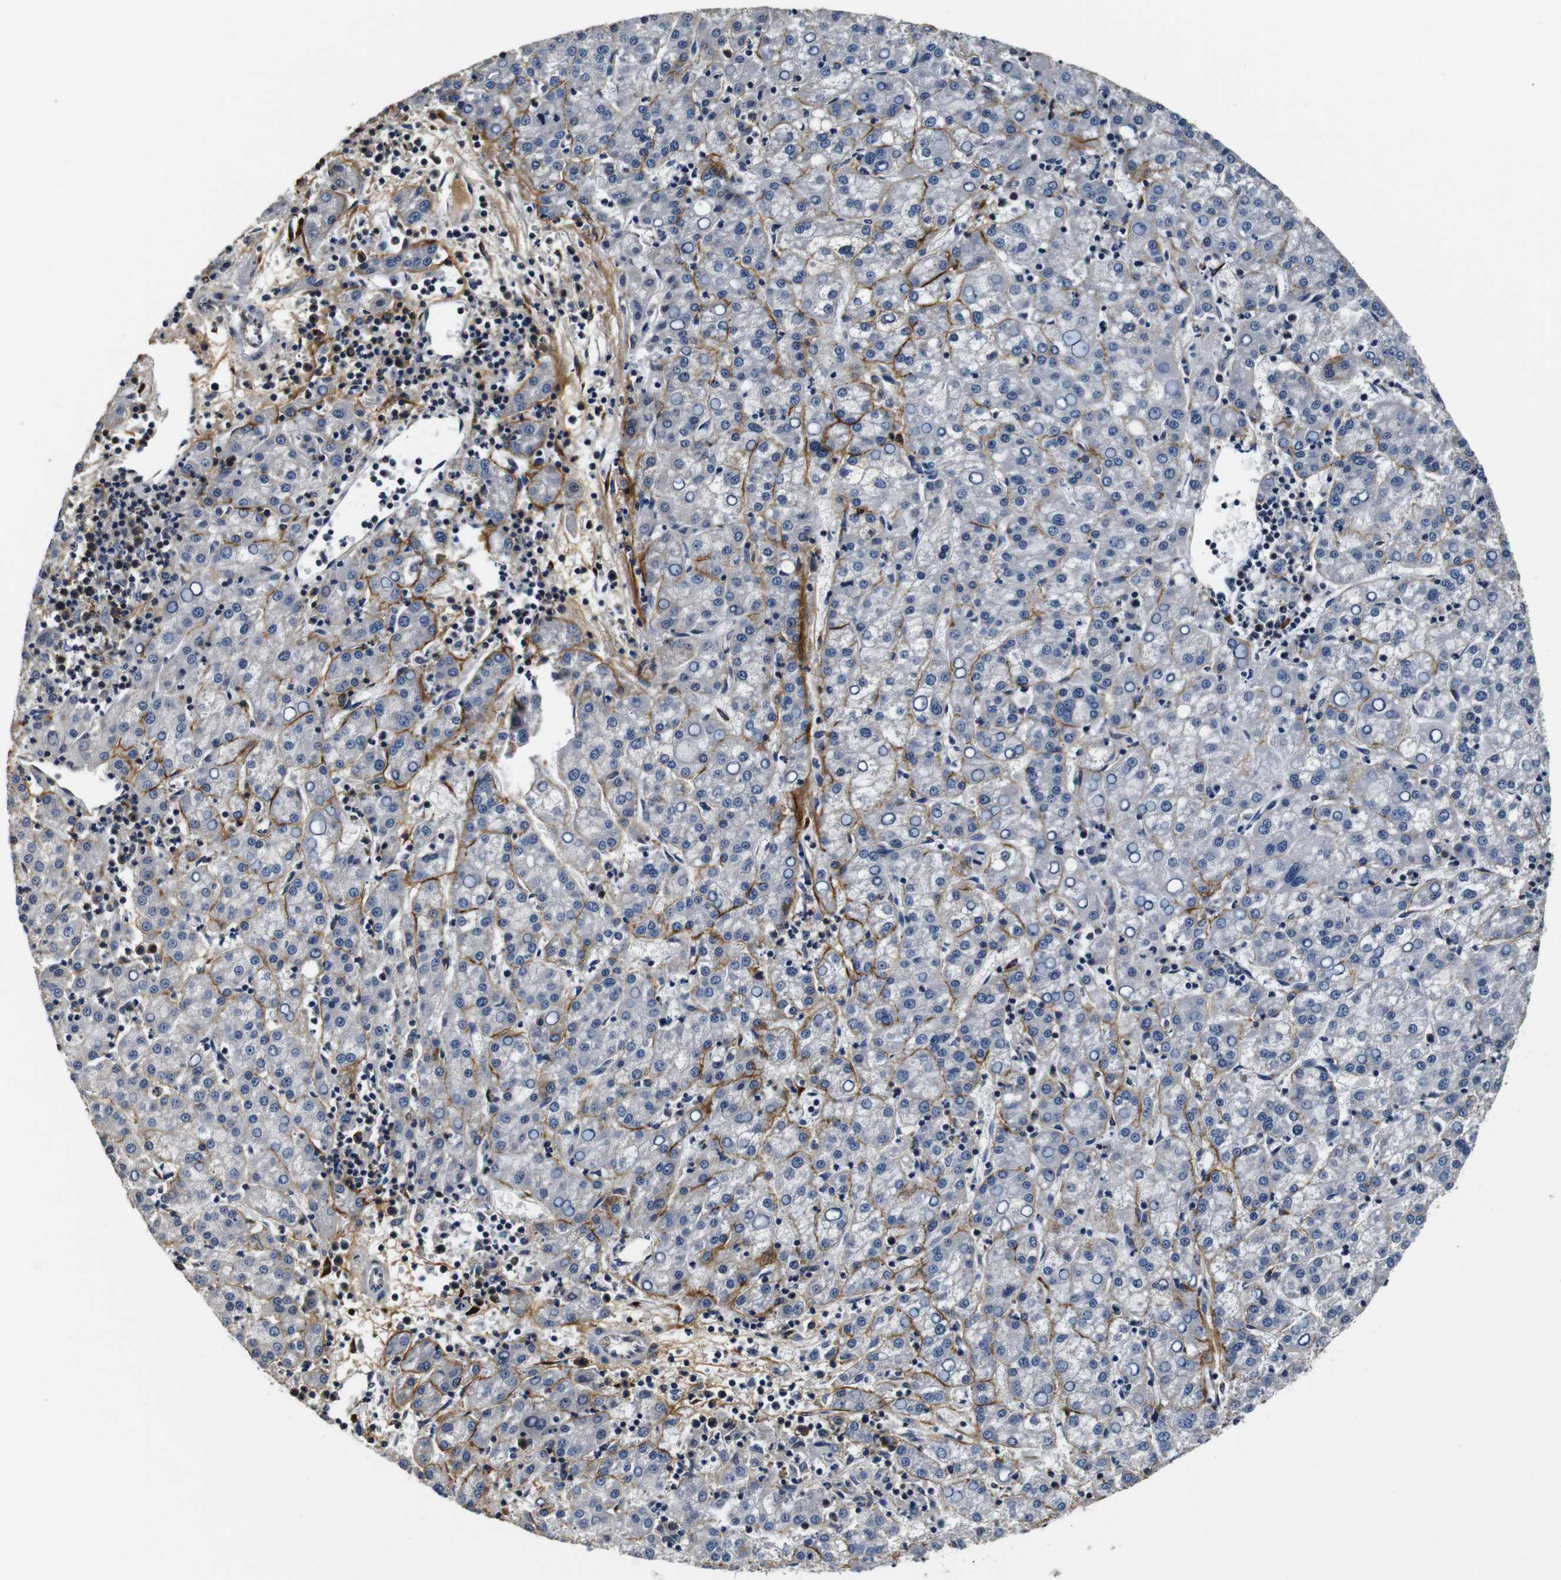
{"staining": {"intensity": "negative", "quantity": "none", "location": "none"}, "tissue": "liver cancer", "cell_type": "Tumor cells", "image_type": "cancer", "snomed": [{"axis": "morphology", "description": "Carcinoma, Hepatocellular, NOS"}, {"axis": "topography", "description": "Liver"}], "caption": "High magnification brightfield microscopy of liver hepatocellular carcinoma stained with DAB (brown) and counterstained with hematoxylin (blue): tumor cells show no significant staining.", "gene": "COL1A1", "patient": {"sex": "female", "age": 58}}